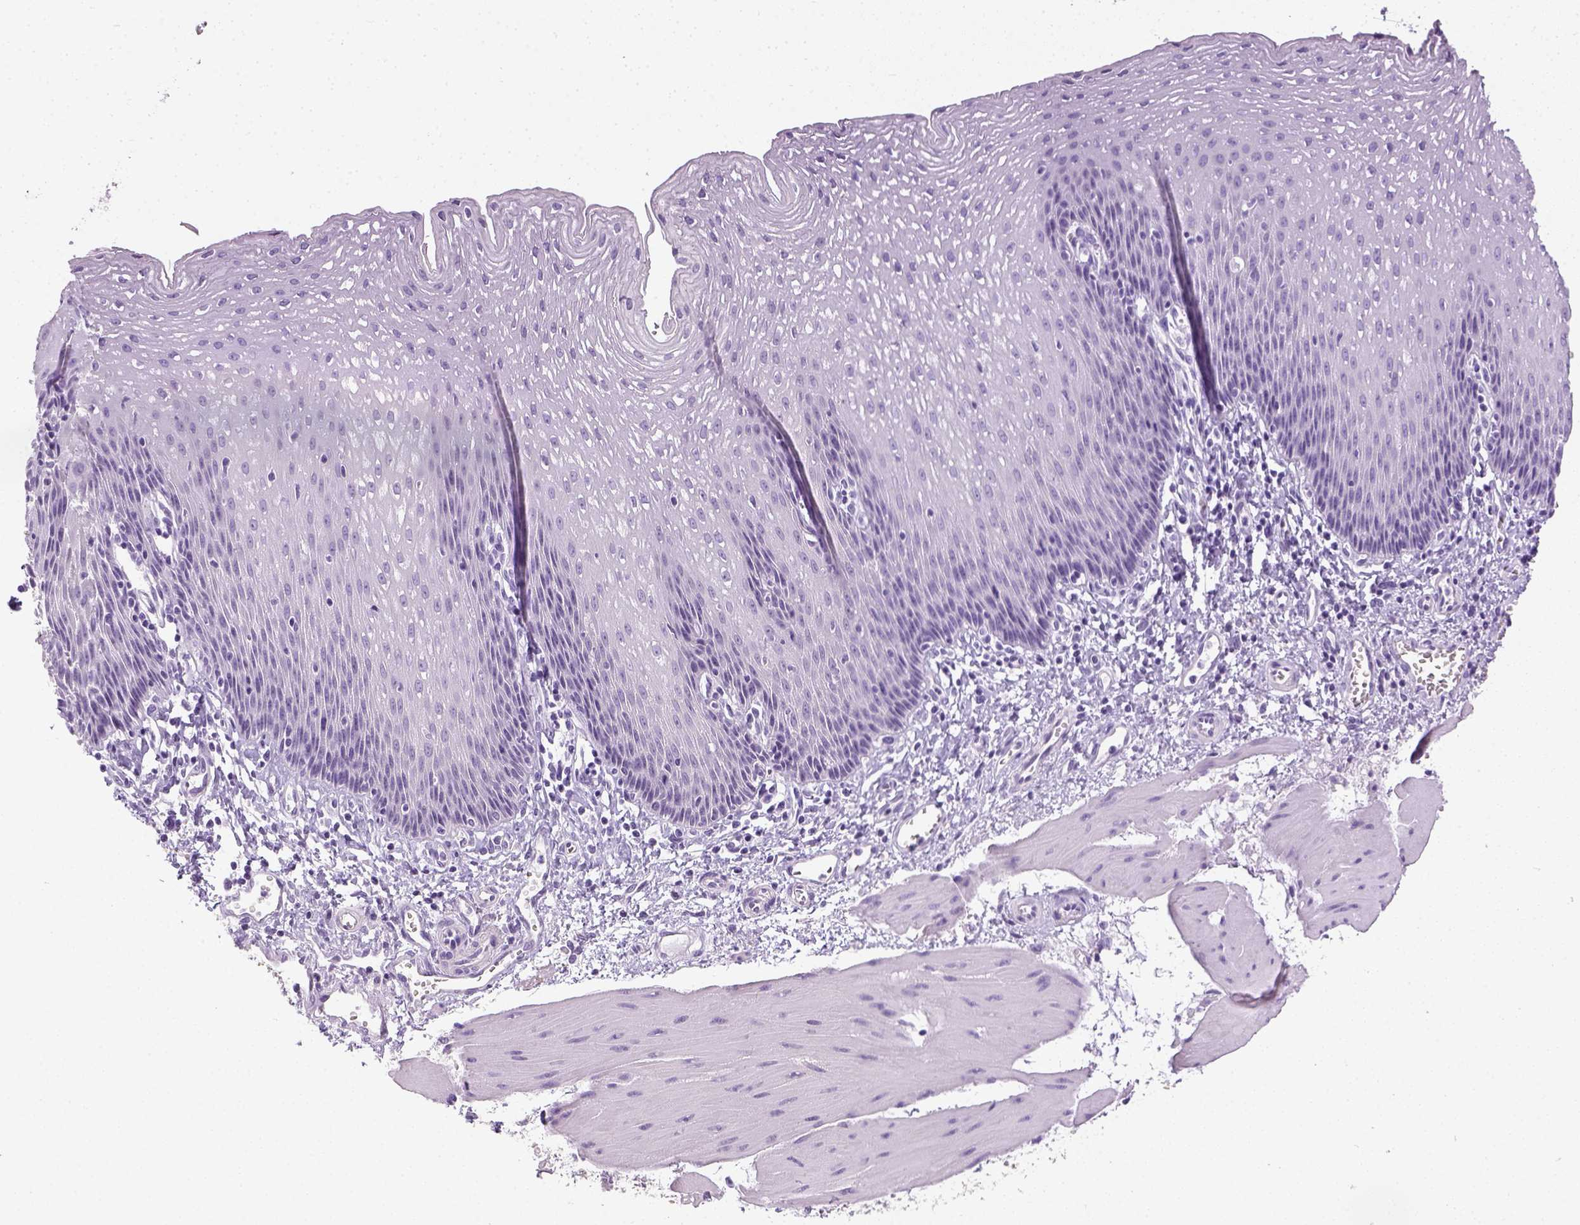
{"staining": {"intensity": "negative", "quantity": "none", "location": "none"}, "tissue": "esophagus", "cell_type": "Squamous epithelial cells", "image_type": "normal", "snomed": [{"axis": "morphology", "description": "Normal tissue, NOS"}, {"axis": "topography", "description": "Esophagus"}], "caption": "Image shows no protein expression in squamous epithelial cells of unremarkable esophagus. (IHC, brightfield microscopy, high magnification).", "gene": "LGSN", "patient": {"sex": "female", "age": 64}}